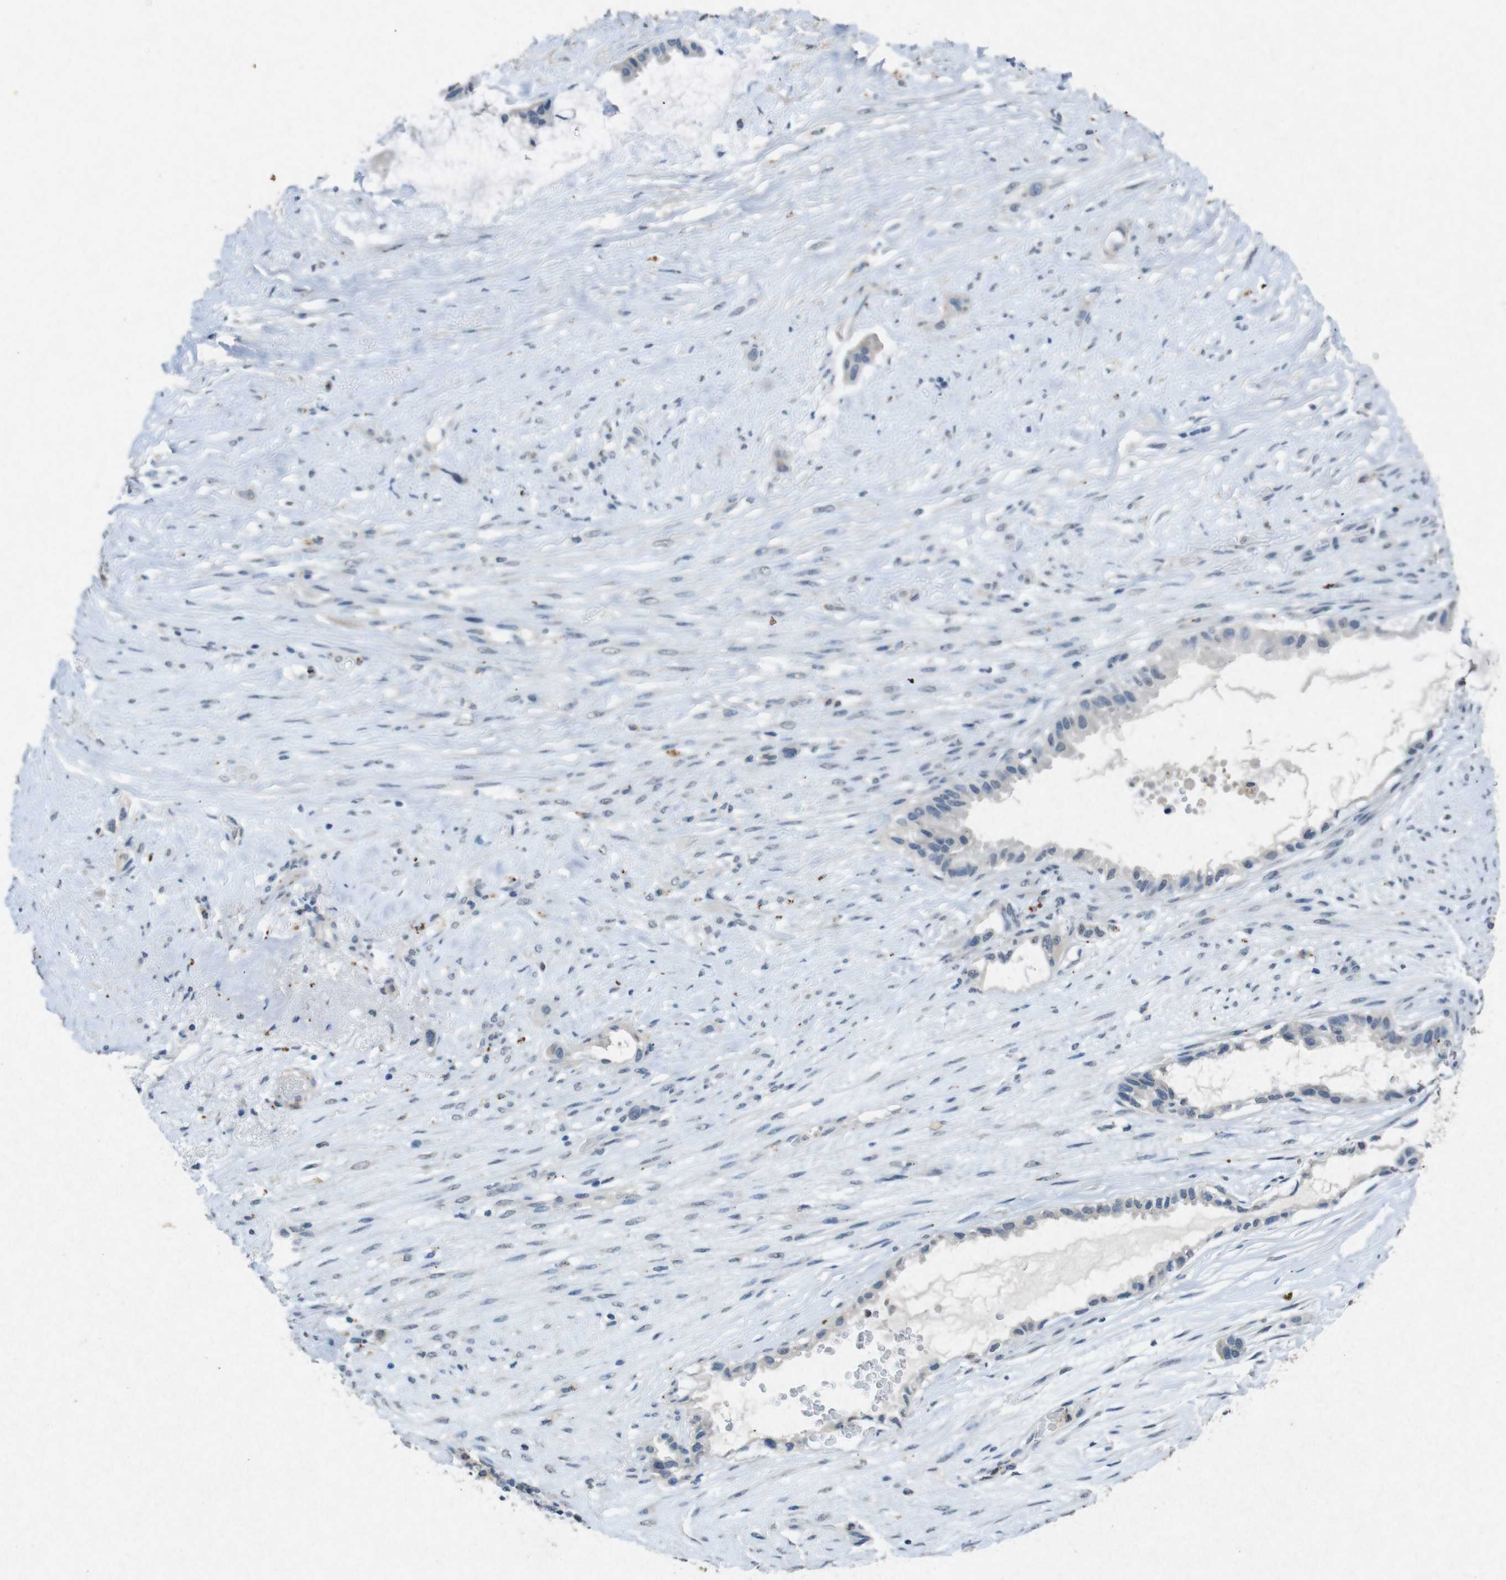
{"staining": {"intensity": "negative", "quantity": "none", "location": "none"}, "tissue": "liver cancer", "cell_type": "Tumor cells", "image_type": "cancer", "snomed": [{"axis": "morphology", "description": "Cholangiocarcinoma"}, {"axis": "topography", "description": "Liver"}], "caption": "An IHC photomicrograph of liver cancer (cholangiocarcinoma) is shown. There is no staining in tumor cells of liver cancer (cholangiocarcinoma).", "gene": "STBD1", "patient": {"sex": "female", "age": 65}}